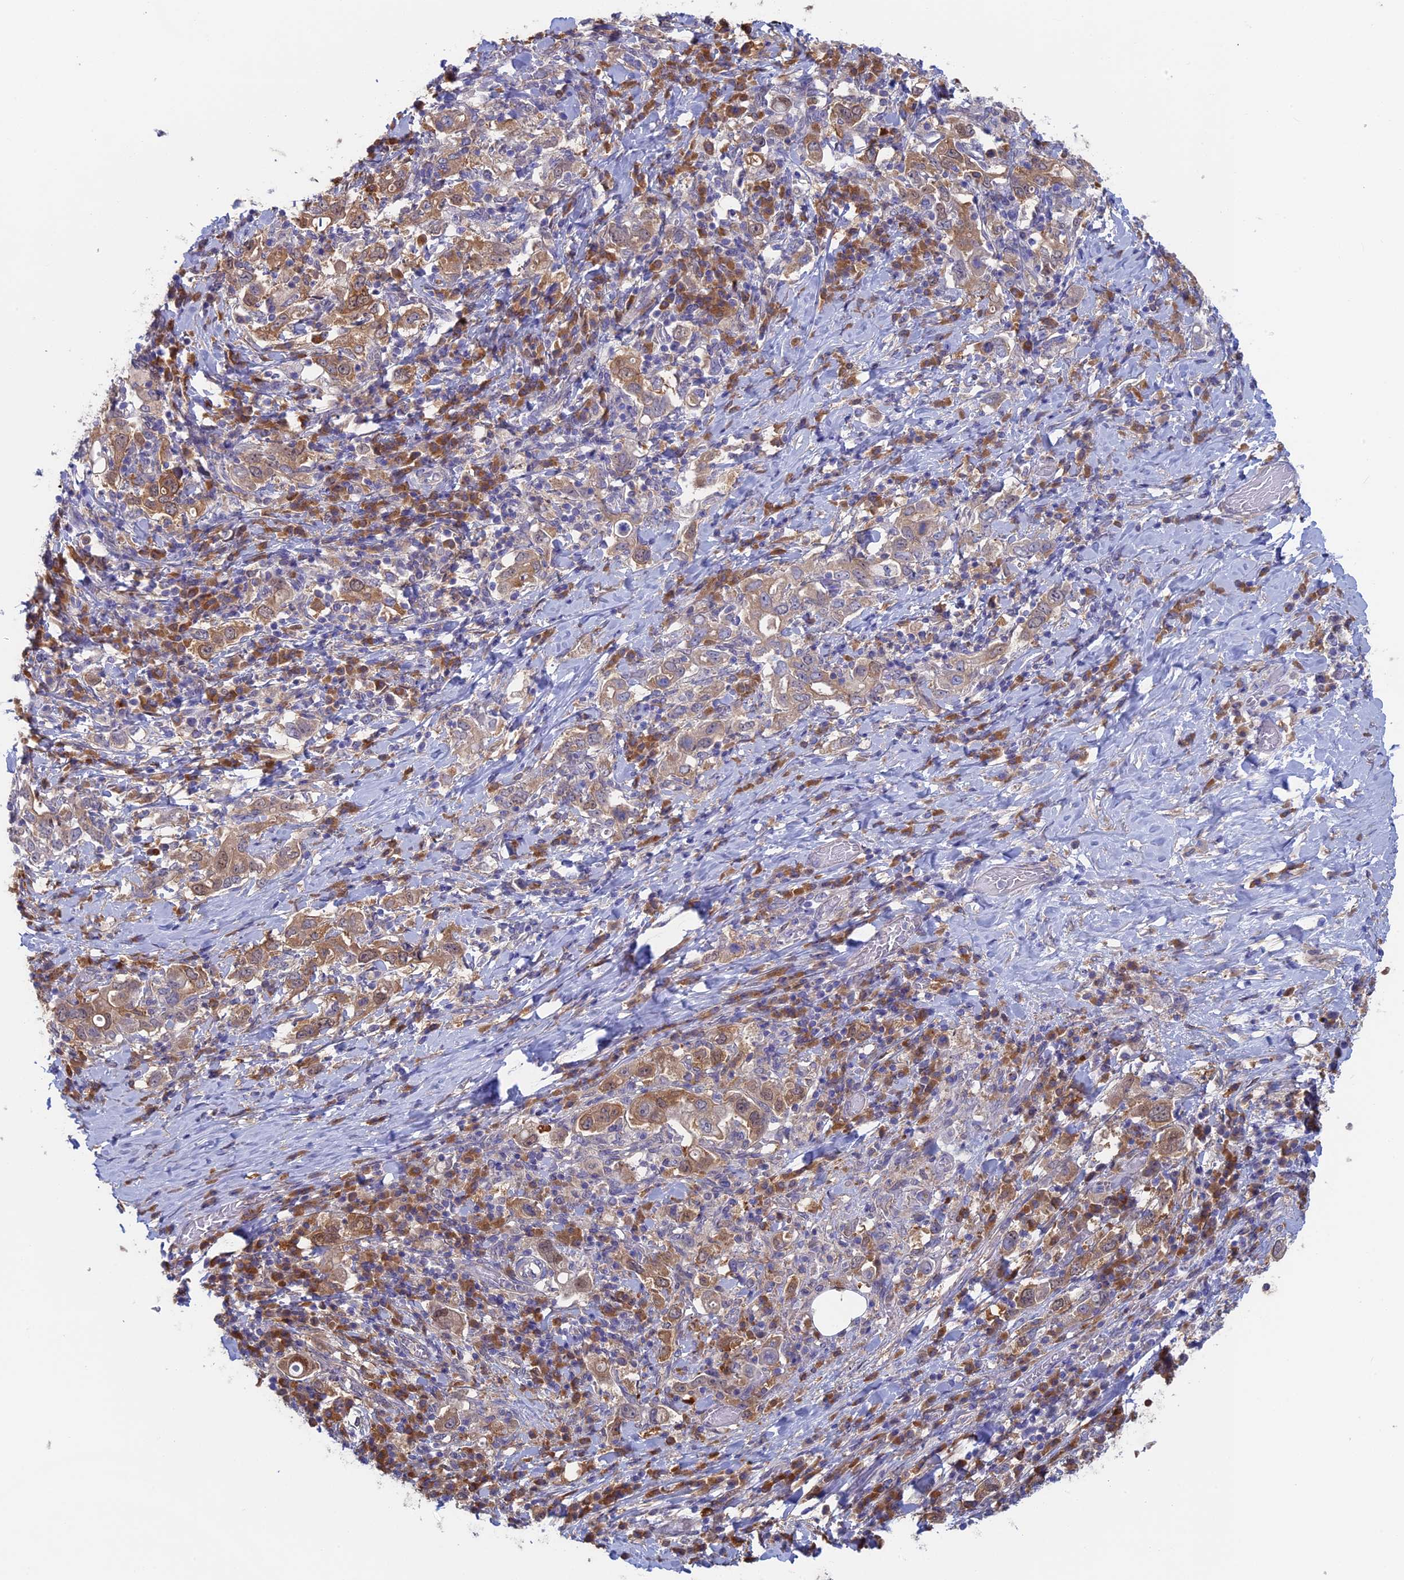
{"staining": {"intensity": "moderate", "quantity": ">75%", "location": "cytoplasmic/membranous"}, "tissue": "stomach cancer", "cell_type": "Tumor cells", "image_type": "cancer", "snomed": [{"axis": "morphology", "description": "Adenocarcinoma, NOS"}, {"axis": "topography", "description": "Stomach, upper"}, {"axis": "topography", "description": "Stomach"}], "caption": "This image displays immunohistochemistry (IHC) staining of adenocarcinoma (stomach), with medium moderate cytoplasmic/membranous staining in about >75% of tumor cells.", "gene": "SYNDIG1L", "patient": {"sex": "male", "age": 62}}